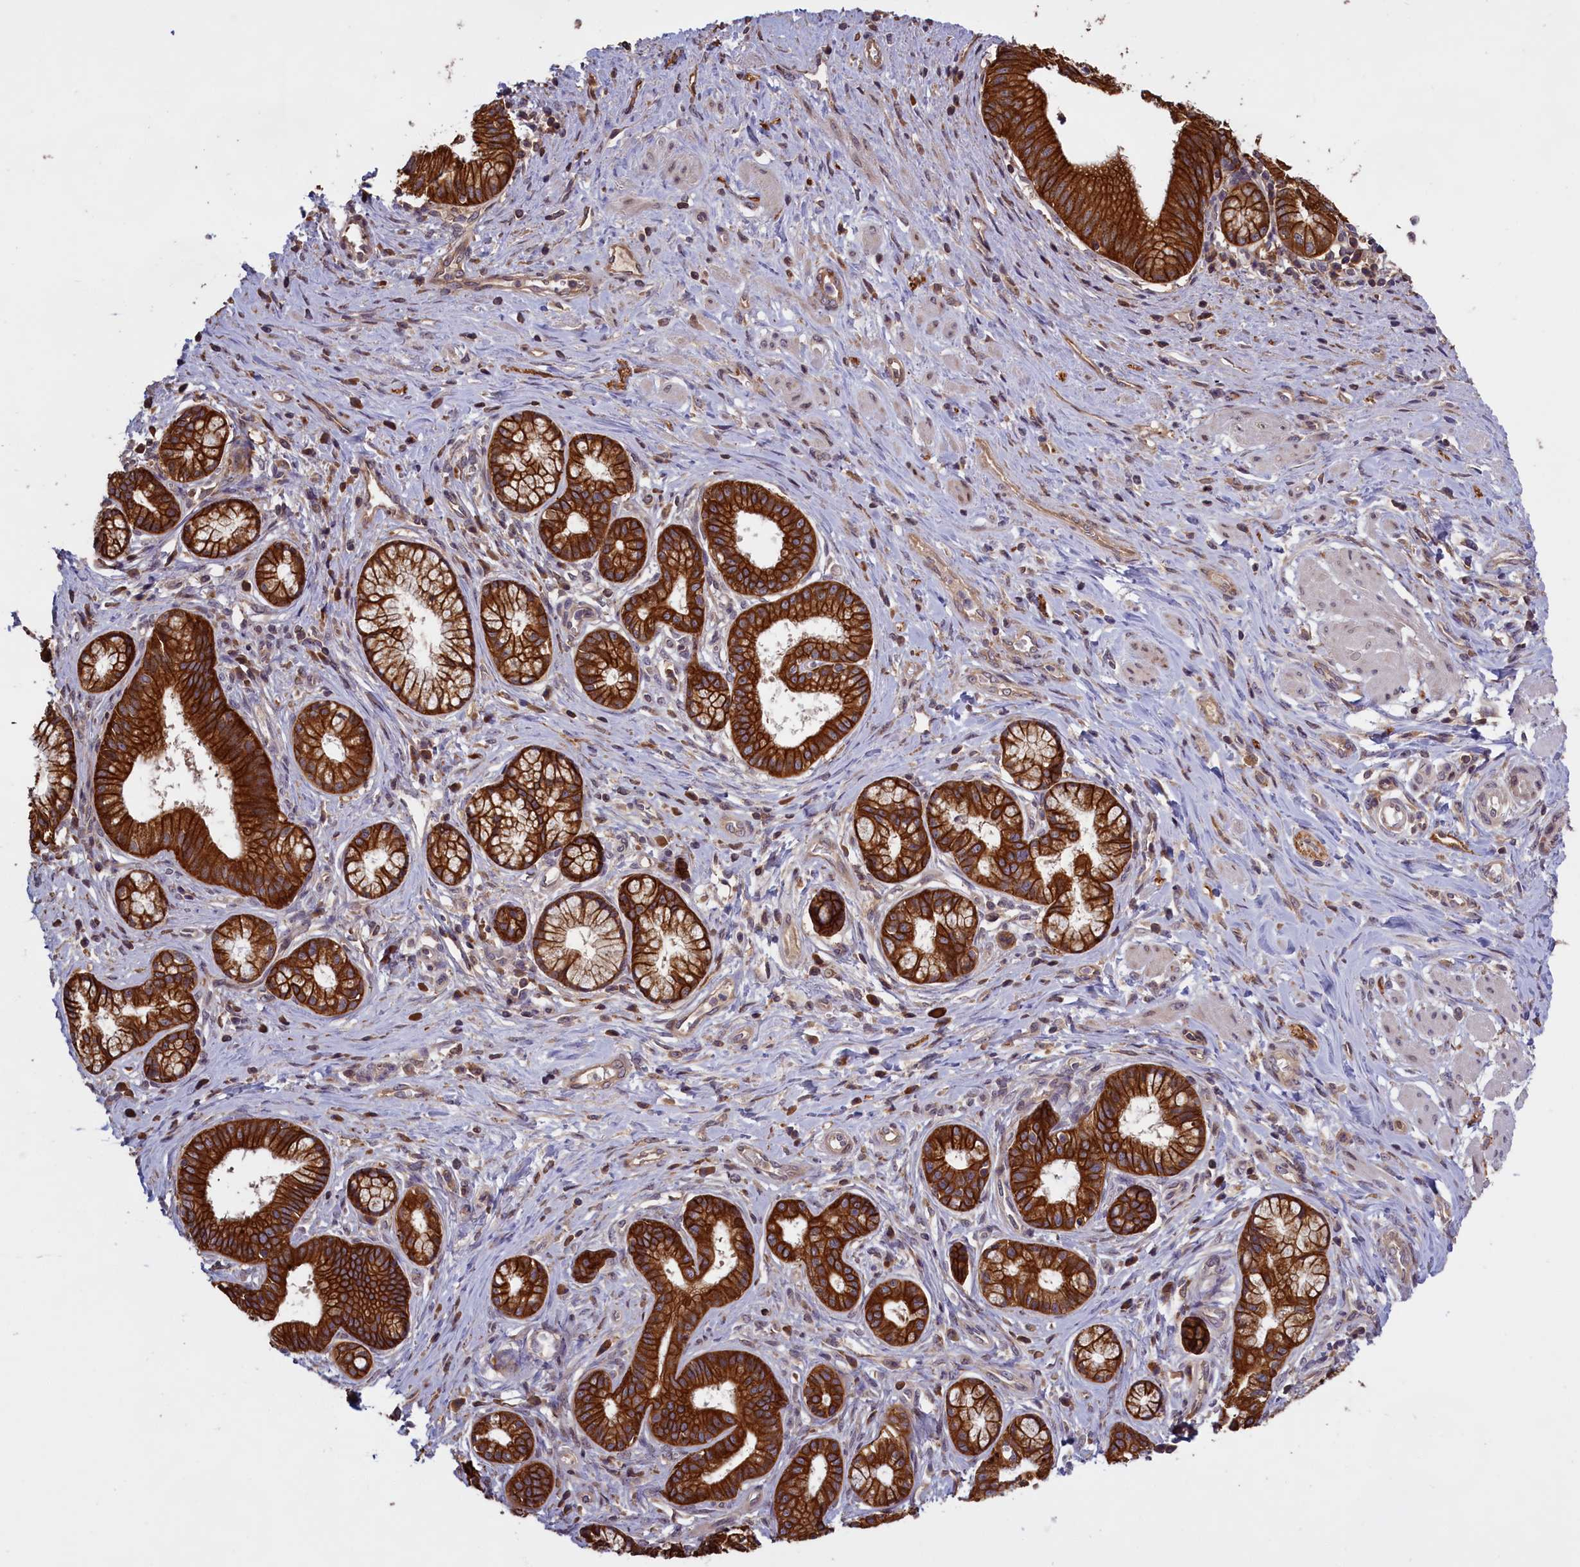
{"staining": {"intensity": "strong", "quantity": ">75%", "location": "cytoplasmic/membranous"}, "tissue": "pancreatic cancer", "cell_type": "Tumor cells", "image_type": "cancer", "snomed": [{"axis": "morphology", "description": "Adenocarcinoma, NOS"}, {"axis": "topography", "description": "Pancreas"}], "caption": "Protein expression analysis of adenocarcinoma (pancreatic) shows strong cytoplasmic/membranous staining in approximately >75% of tumor cells.", "gene": "DENND1B", "patient": {"sex": "male", "age": 72}}